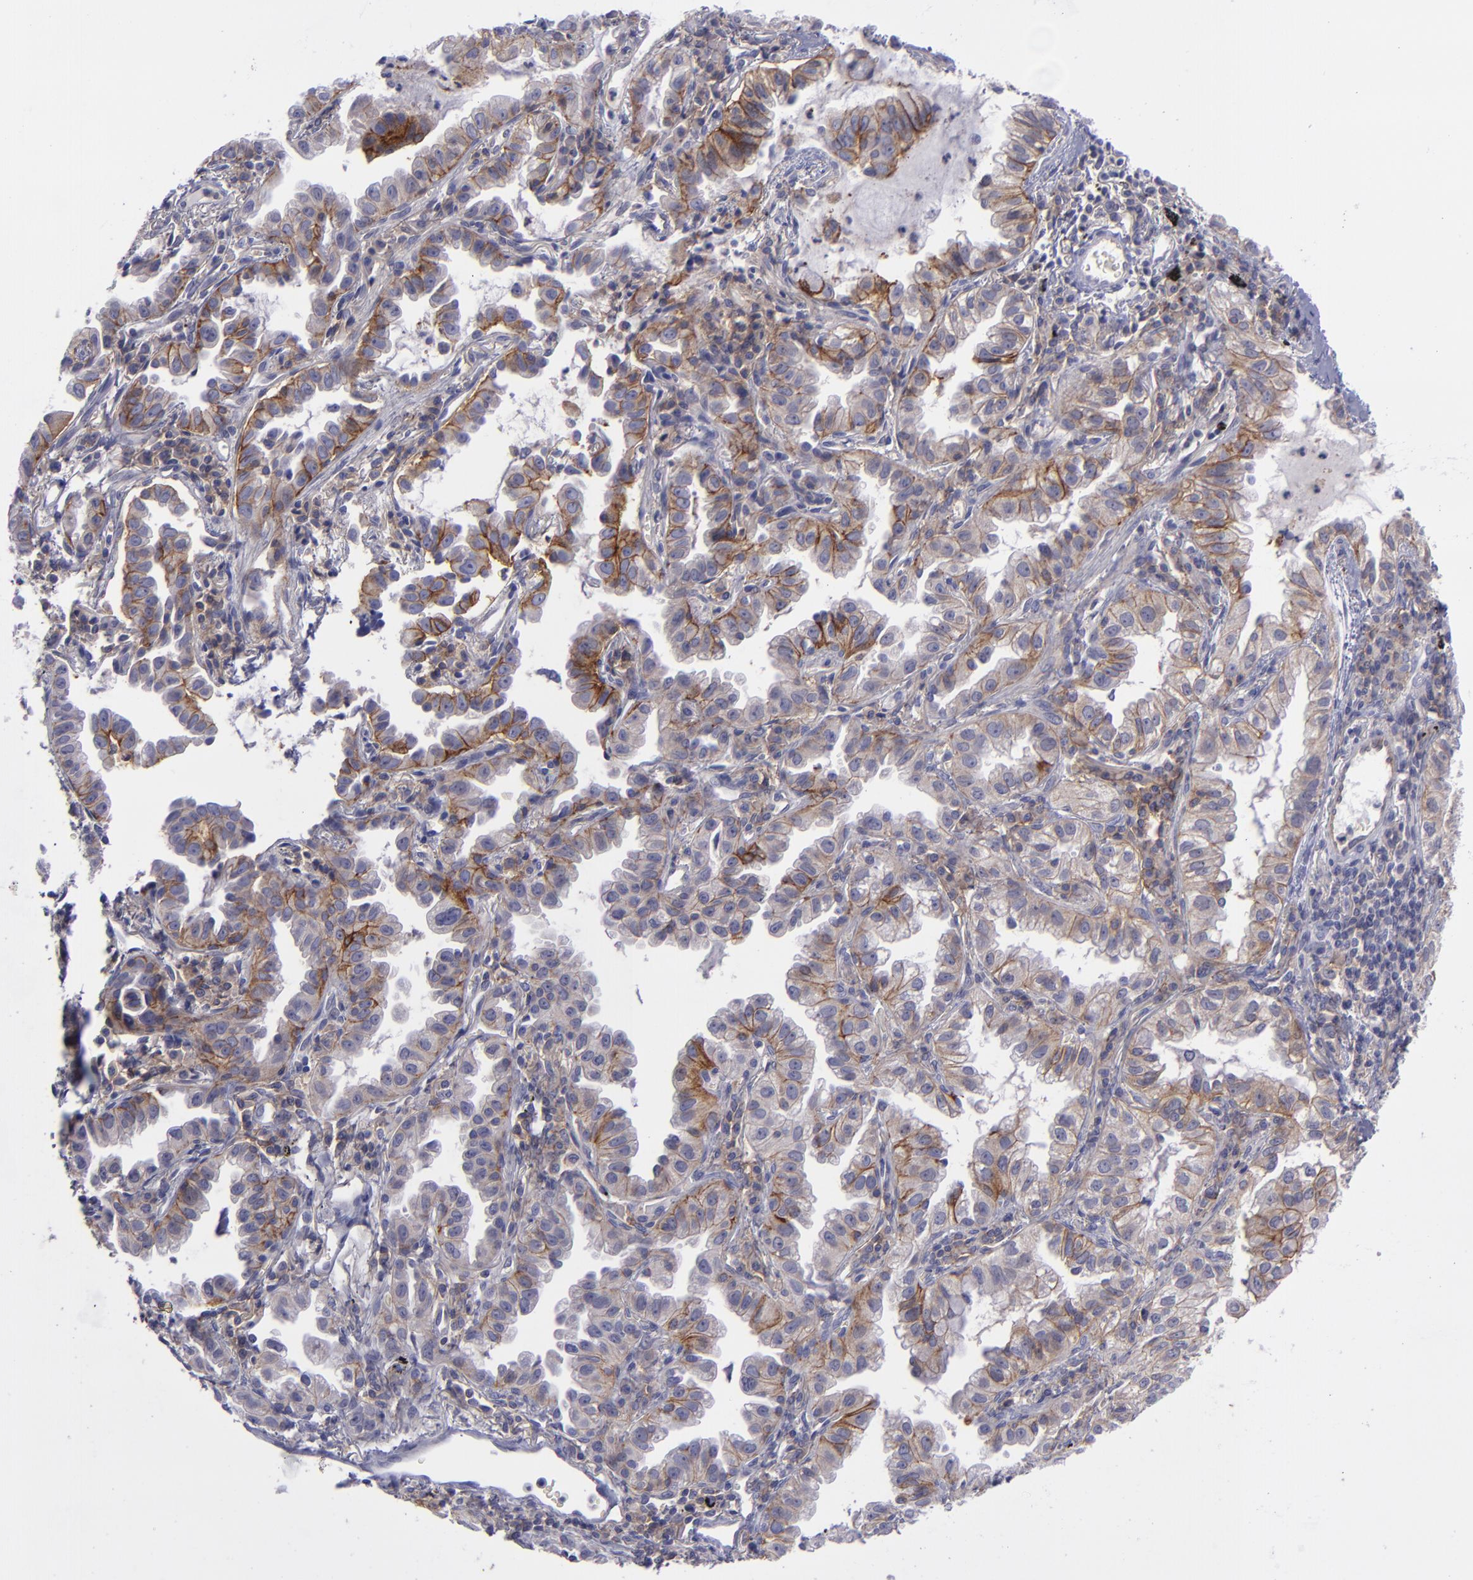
{"staining": {"intensity": "moderate", "quantity": "25%-75%", "location": "cytoplasmic/membranous"}, "tissue": "lung cancer", "cell_type": "Tumor cells", "image_type": "cancer", "snomed": [{"axis": "morphology", "description": "Adenocarcinoma, NOS"}, {"axis": "topography", "description": "Lung"}], "caption": "Protein expression by immunohistochemistry reveals moderate cytoplasmic/membranous staining in about 25%-75% of tumor cells in lung cancer (adenocarcinoma). Immunohistochemistry stains the protein of interest in brown and the nuclei are stained blue.", "gene": "BSG", "patient": {"sex": "female", "age": 50}}